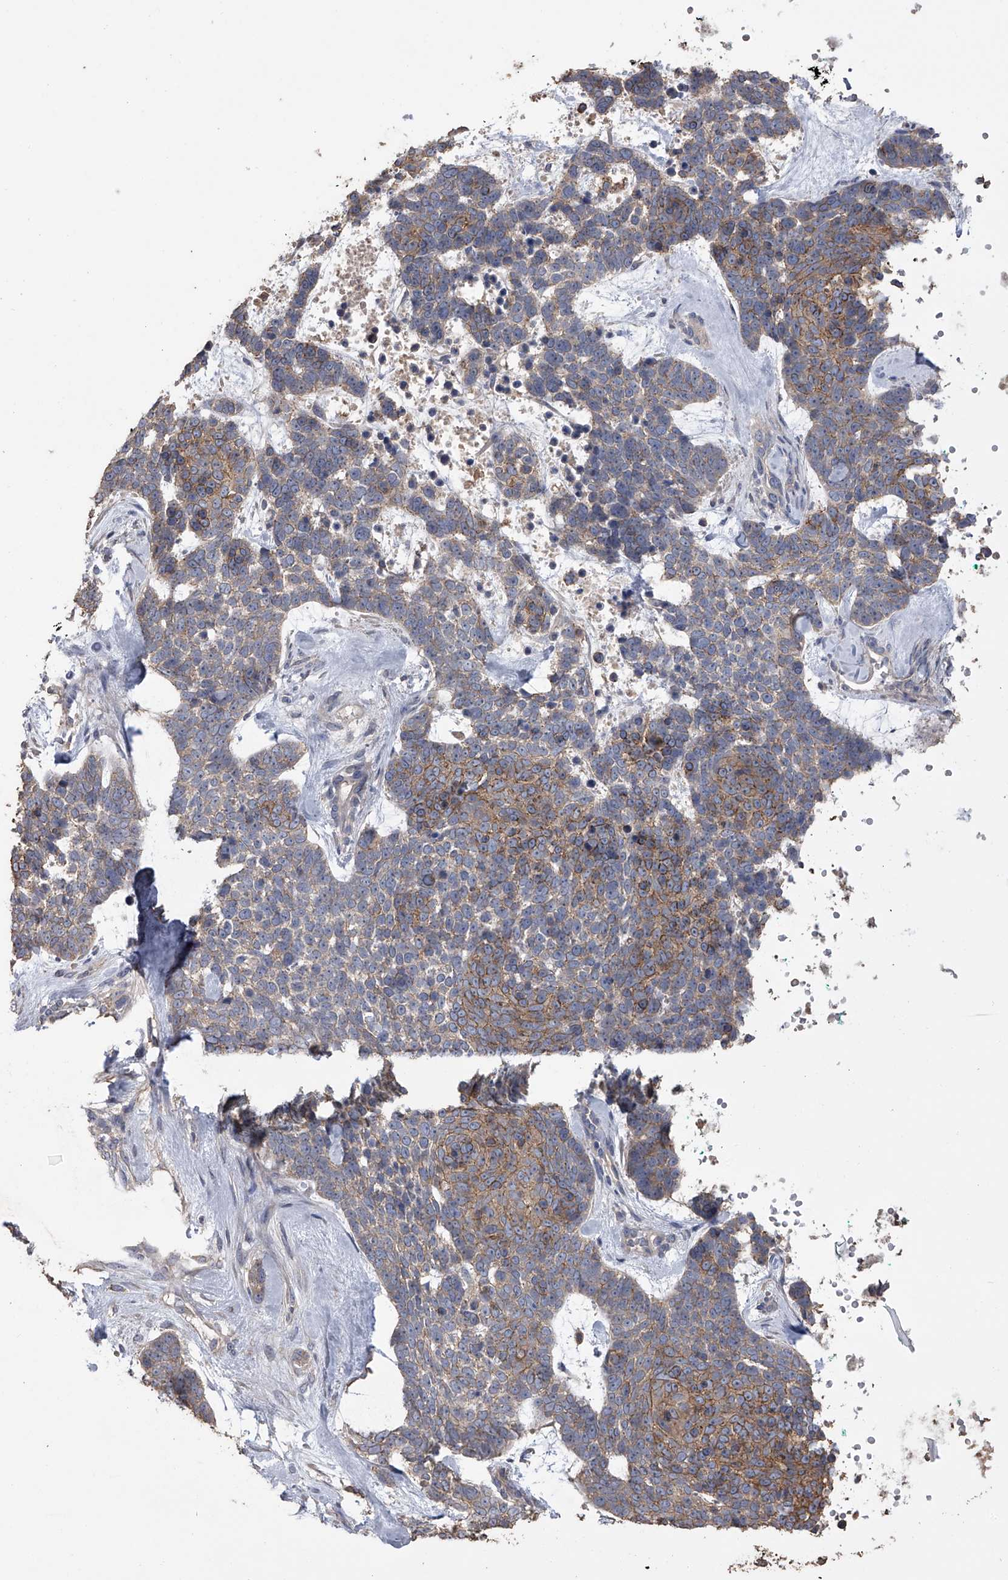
{"staining": {"intensity": "moderate", "quantity": "25%-75%", "location": "cytoplasmic/membranous"}, "tissue": "skin cancer", "cell_type": "Tumor cells", "image_type": "cancer", "snomed": [{"axis": "morphology", "description": "Basal cell carcinoma"}, {"axis": "topography", "description": "Skin"}], "caption": "Immunohistochemistry micrograph of neoplastic tissue: human skin basal cell carcinoma stained using immunohistochemistry (IHC) reveals medium levels of moderate protein expression localized specifically in the cytoplasmic/membranous of tumor cells, appearing as a cytoplasmic/membranous brown color.", "gene": "ZNF343", "patient": {"sex": "female", "age": 81}}